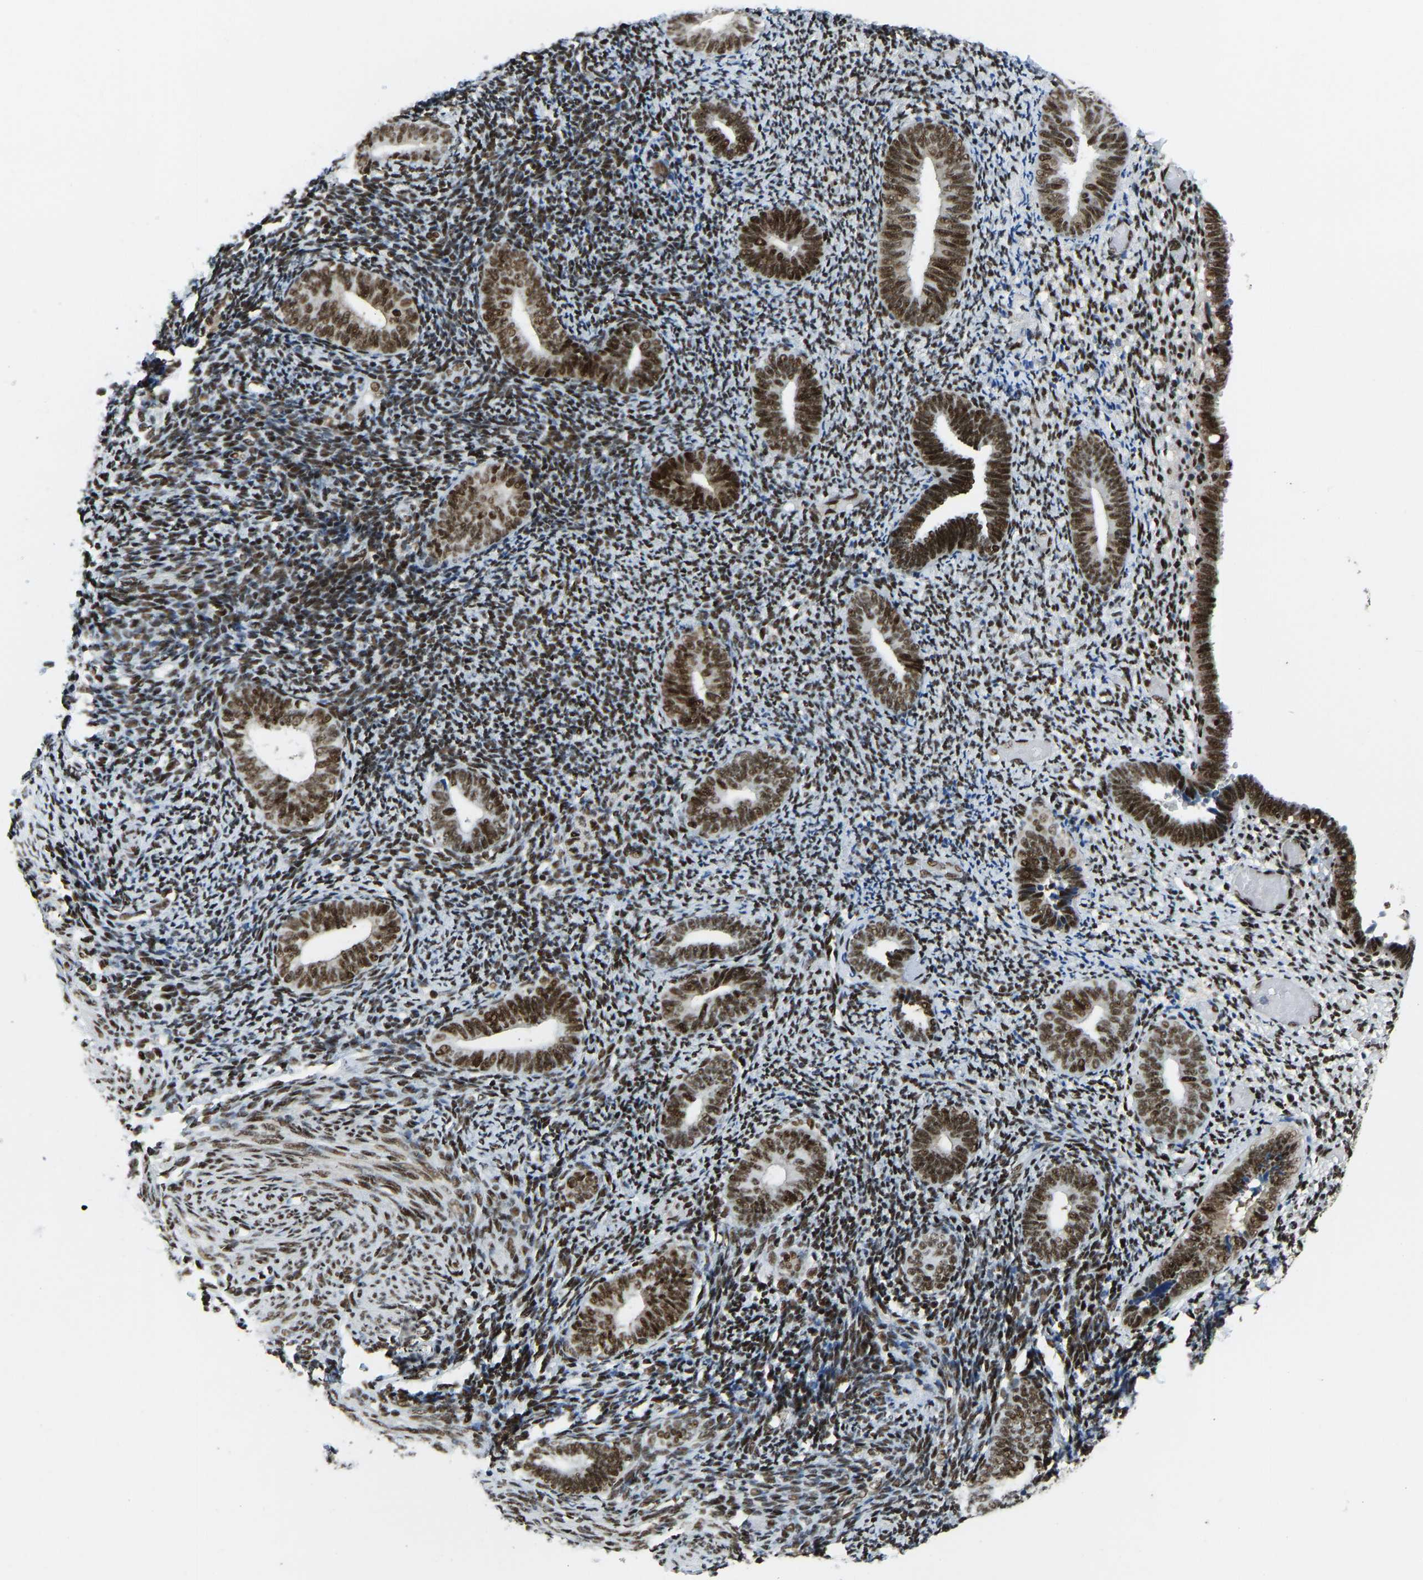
{"staining": {"intensity": "strong", "quantity": "25%-75%", "location": "nuclear"}, "tissue": "endometrium", "cell_type": "Cells in endometrial stroma", "image_type": "normal", "snomed": [{"axis": "morphology", "description": "Normal tissue, NOS"}, {"axis": "topography", "description": "Endometrium"}], "caption": "Human endometrium stained with a brown dye reveals strong nuclear positive positivity in about 25%-75% of cells in endometrial stroma.", "gene": "FOXK1", "patient": {"sex": "female", "age": 66}}